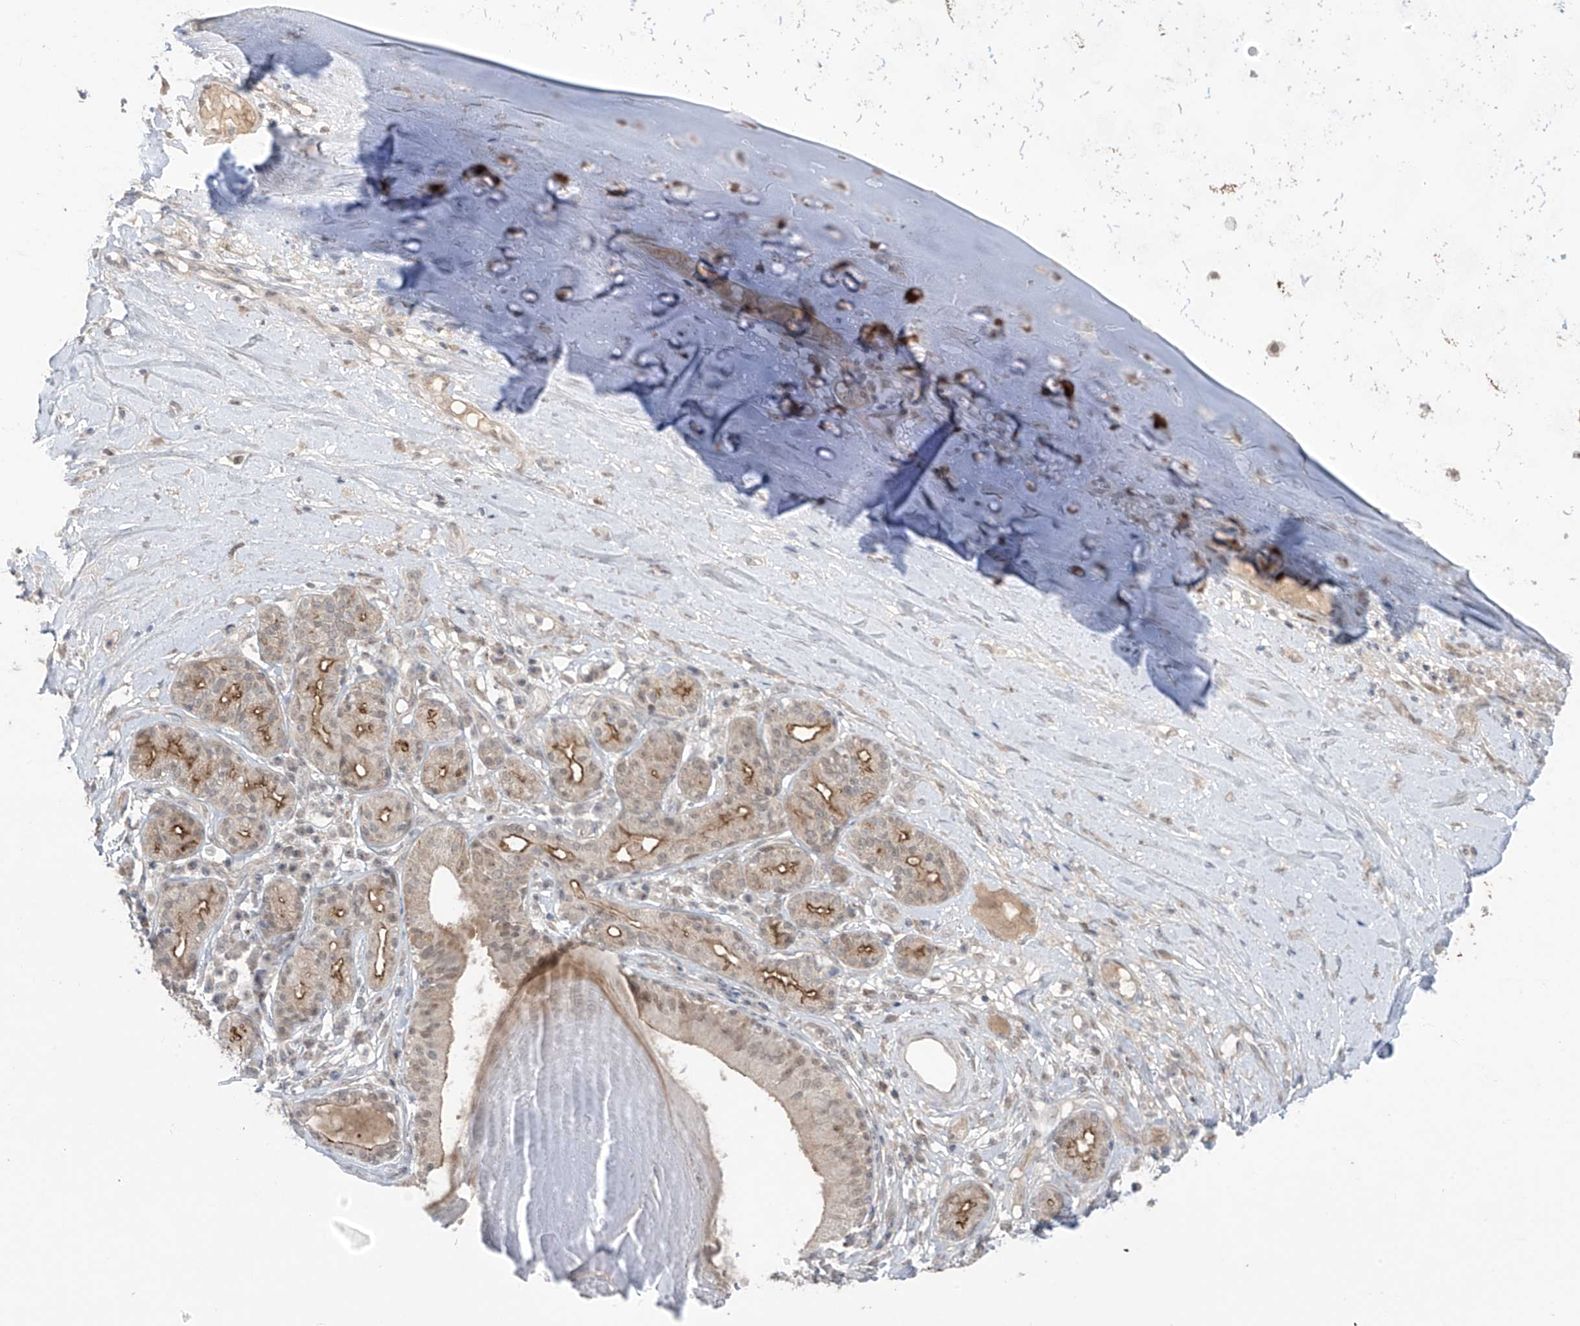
{"staining": {"intensity": "moderate", "quantity": ">75%", "location": "nuclear"}, "tissue": "adipose tissue", "cell_type": "Adipocytes", "image_type": "normal", "snomed": [{"axis": "morphology", "description": "Normal tissue, NOS"}, {"axis": "morphology", "description": "Basal cell carcinoma"}, {"axis": "topography", "description": "Cartilage tissue"}, {"axis": "topography", "description": "Nasopharynx"}, {"axis": "topography", "description": "Oral tissue"}], "caption": "Protein staining of unremarkable adipose tissue reveals moderate nuclear staining in about >75% of adipocytes.", "gene": "OGT", "patient": {"sex": "female", "age": 77}}